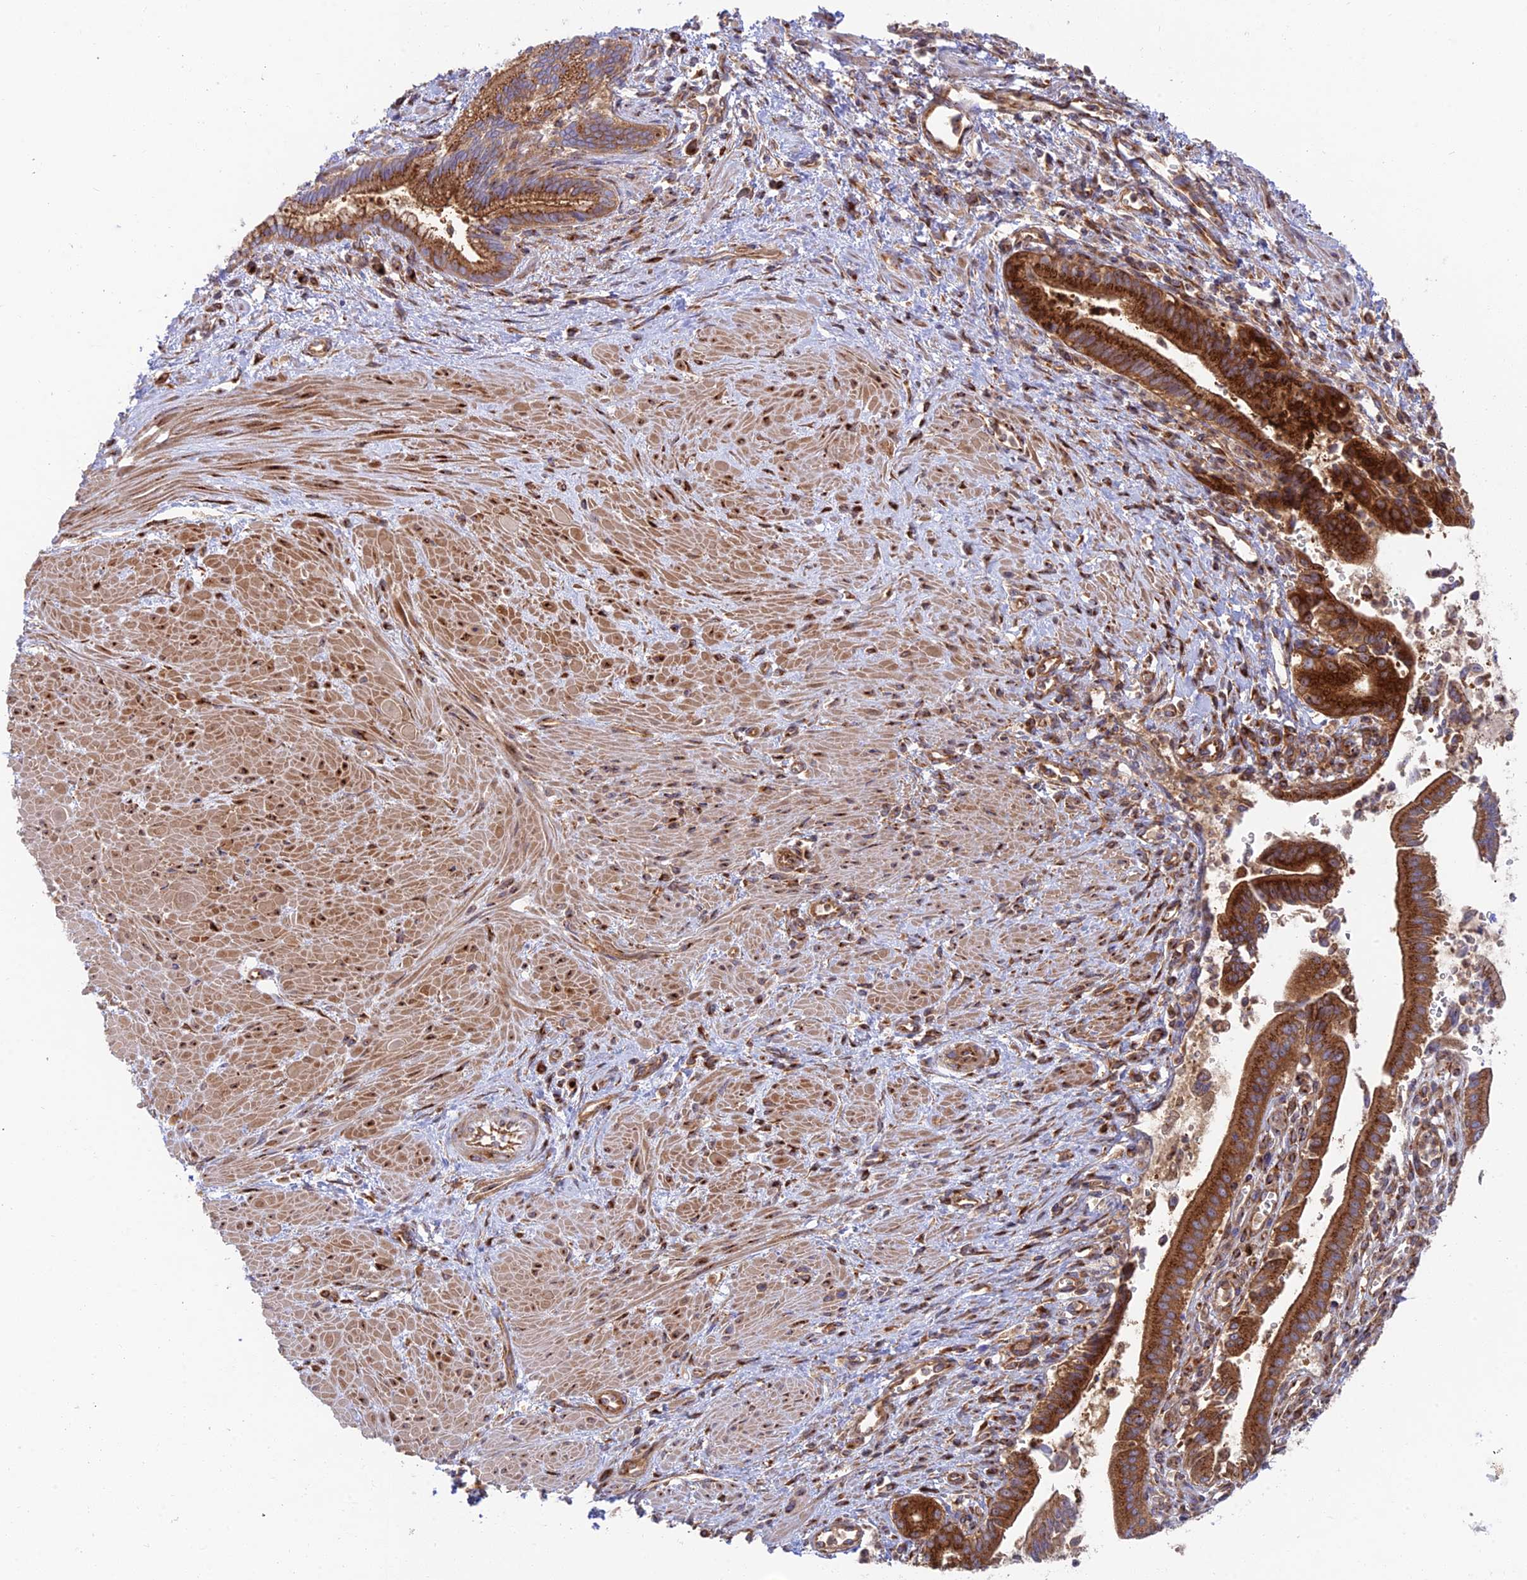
{"staining": {"intensity": "strong", "quantity": ">75%", "location": "cytoplasmic/membranous"}, "tissue": "pancreatic cancer", "cell_type": "Tumor cells", "image_type": "cancer", "snomed": [{"axis": "morphology", "description": "Adenocarcinoma, NOS"}, {"axis": "topography", "description": "Pancreas"}], "caption": "Protein staining of pancreatic cancer tissue shows strong cytoplasmic/membranous expression in approximately >75% of tumor cells.", "gene": "GOLGA3", "patient": {"sex": "male", "age": 78}}